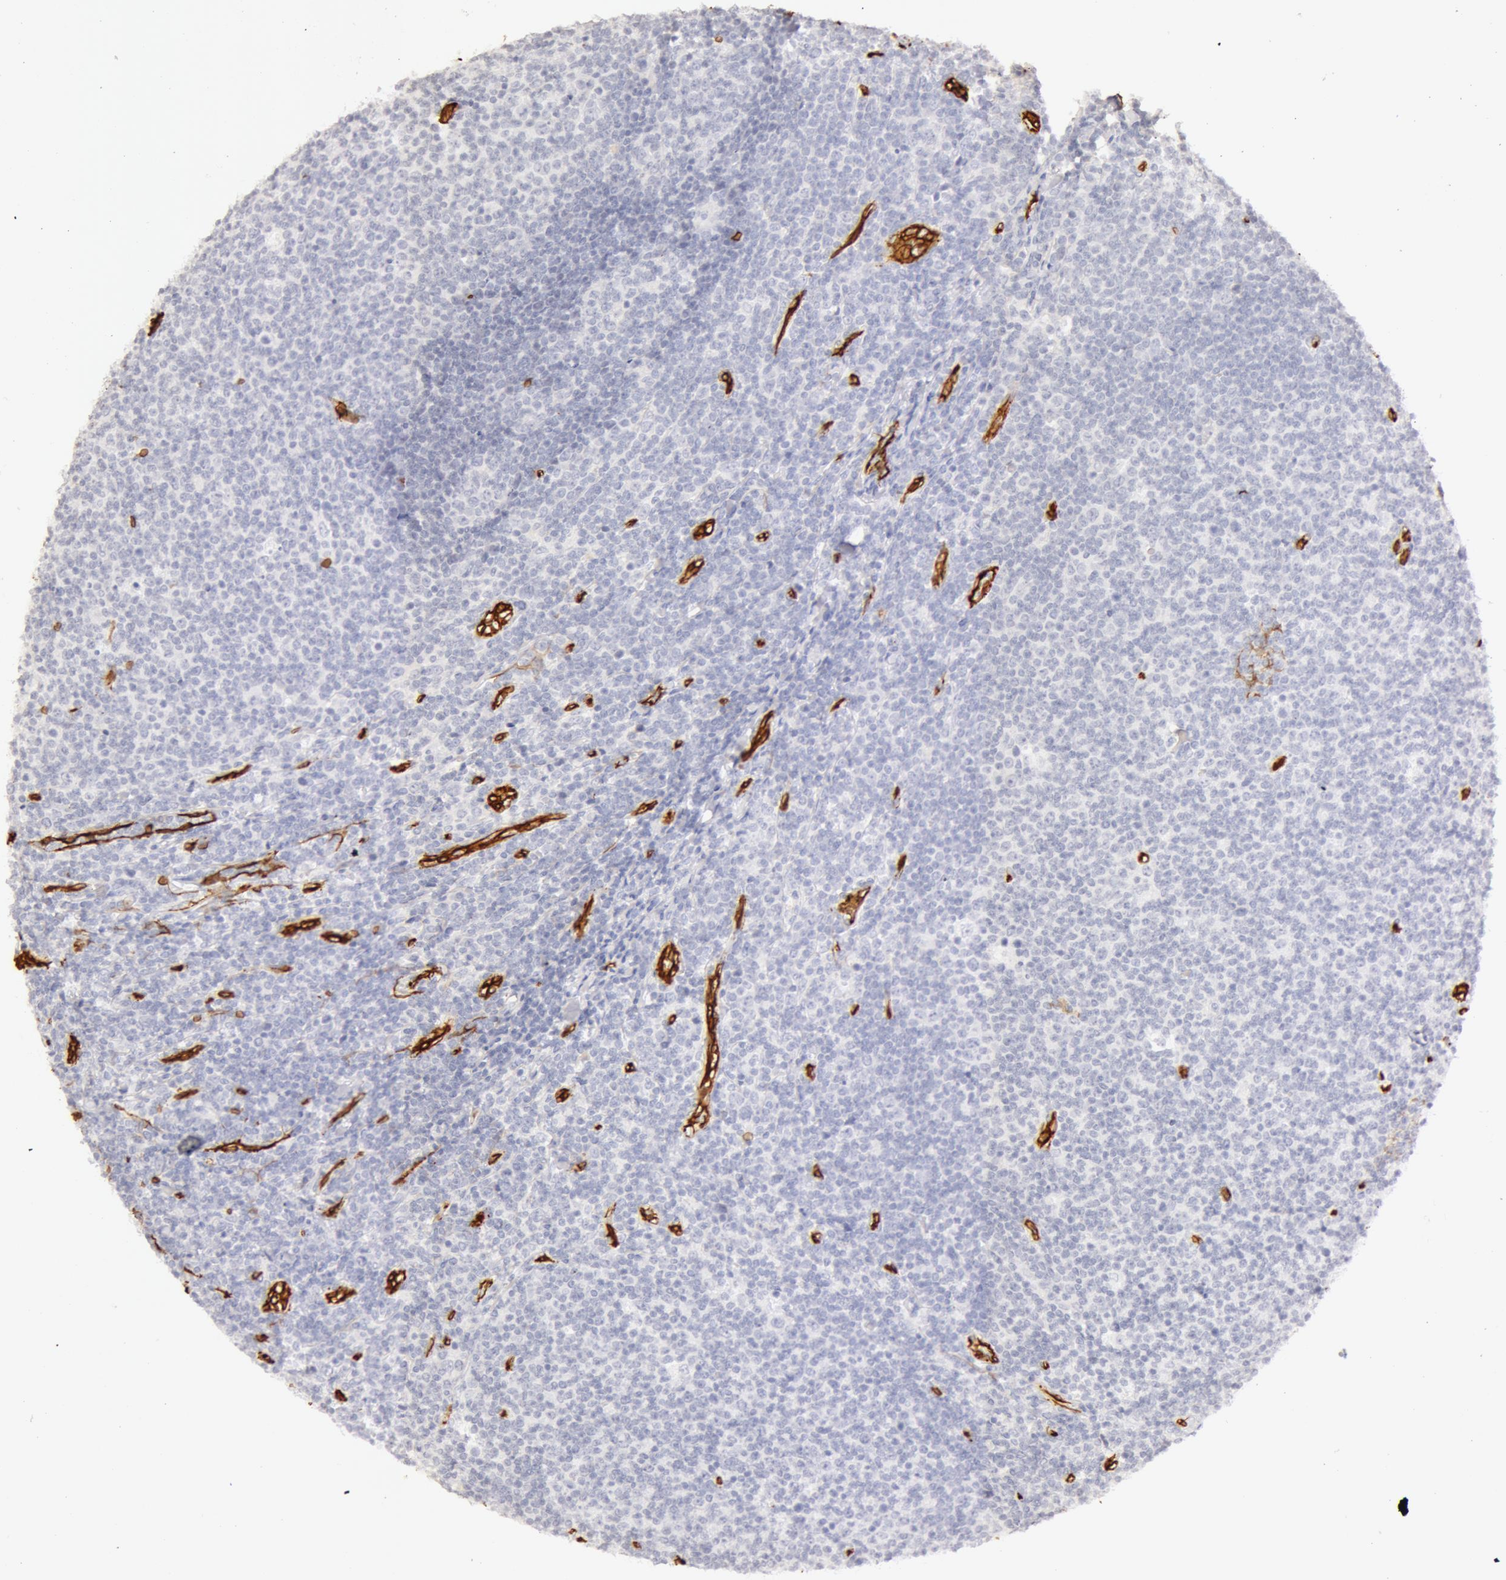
{"staining": {"intensity": "negative", "quantity": "none", "location": "none"}, "tissue": "lymphoma", "cell_type": "Tumor cells", "image_type": "cancer", "snomed": [{"axis": "morphology", "description": "Malignant lymphoma, non-Hodgkin's type, Low grade"}, {"axis": "topography", "description": "Lymph node"}], "caption": "Low-grade malignant lymphoma, non-Hodgkin's type stained for a protein using immunohistochemistry reveals no expression tumor cells.", "gene": "AQP1", "patient": {"sex": "male", "age": 74}}